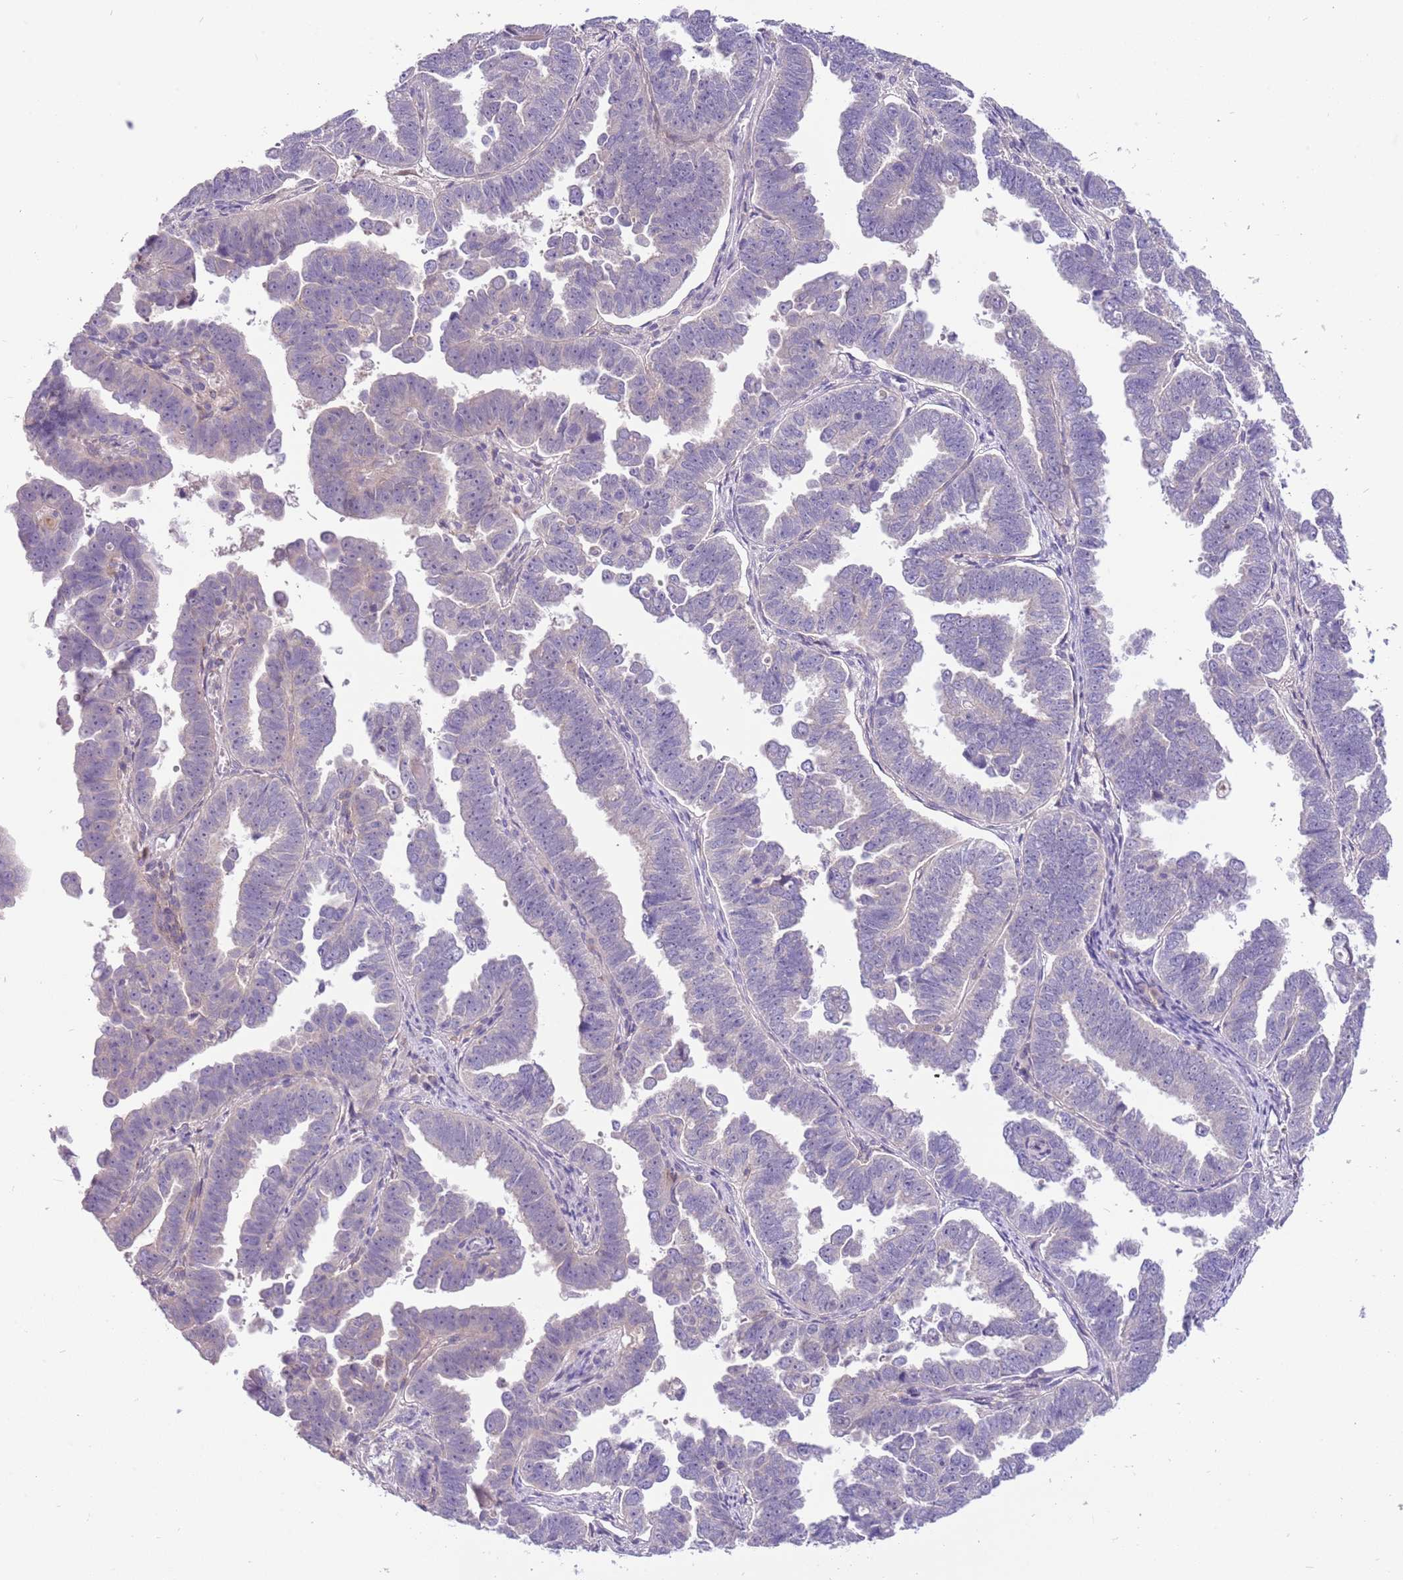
{"staining": {"intensity": "negative", "quantity": "none", "location": "none"}, "tissue": "endometrial cancer", "cell_type": "Tumor cells", "image_type": "cancer", "snomed": [{"axis": "morphology", "description": "Adenocarcinoma, NOS"}, {"axis": "topography", "description": "Endometrium"}], "caption": "Histopathology image shows no significant protein positivity in tumor cells of endometrial cancer (adenocarcinoma). Nuclei are stained in blue.", "gene": "CFAP73", "patient": {"sex": "female", "age": 75}}